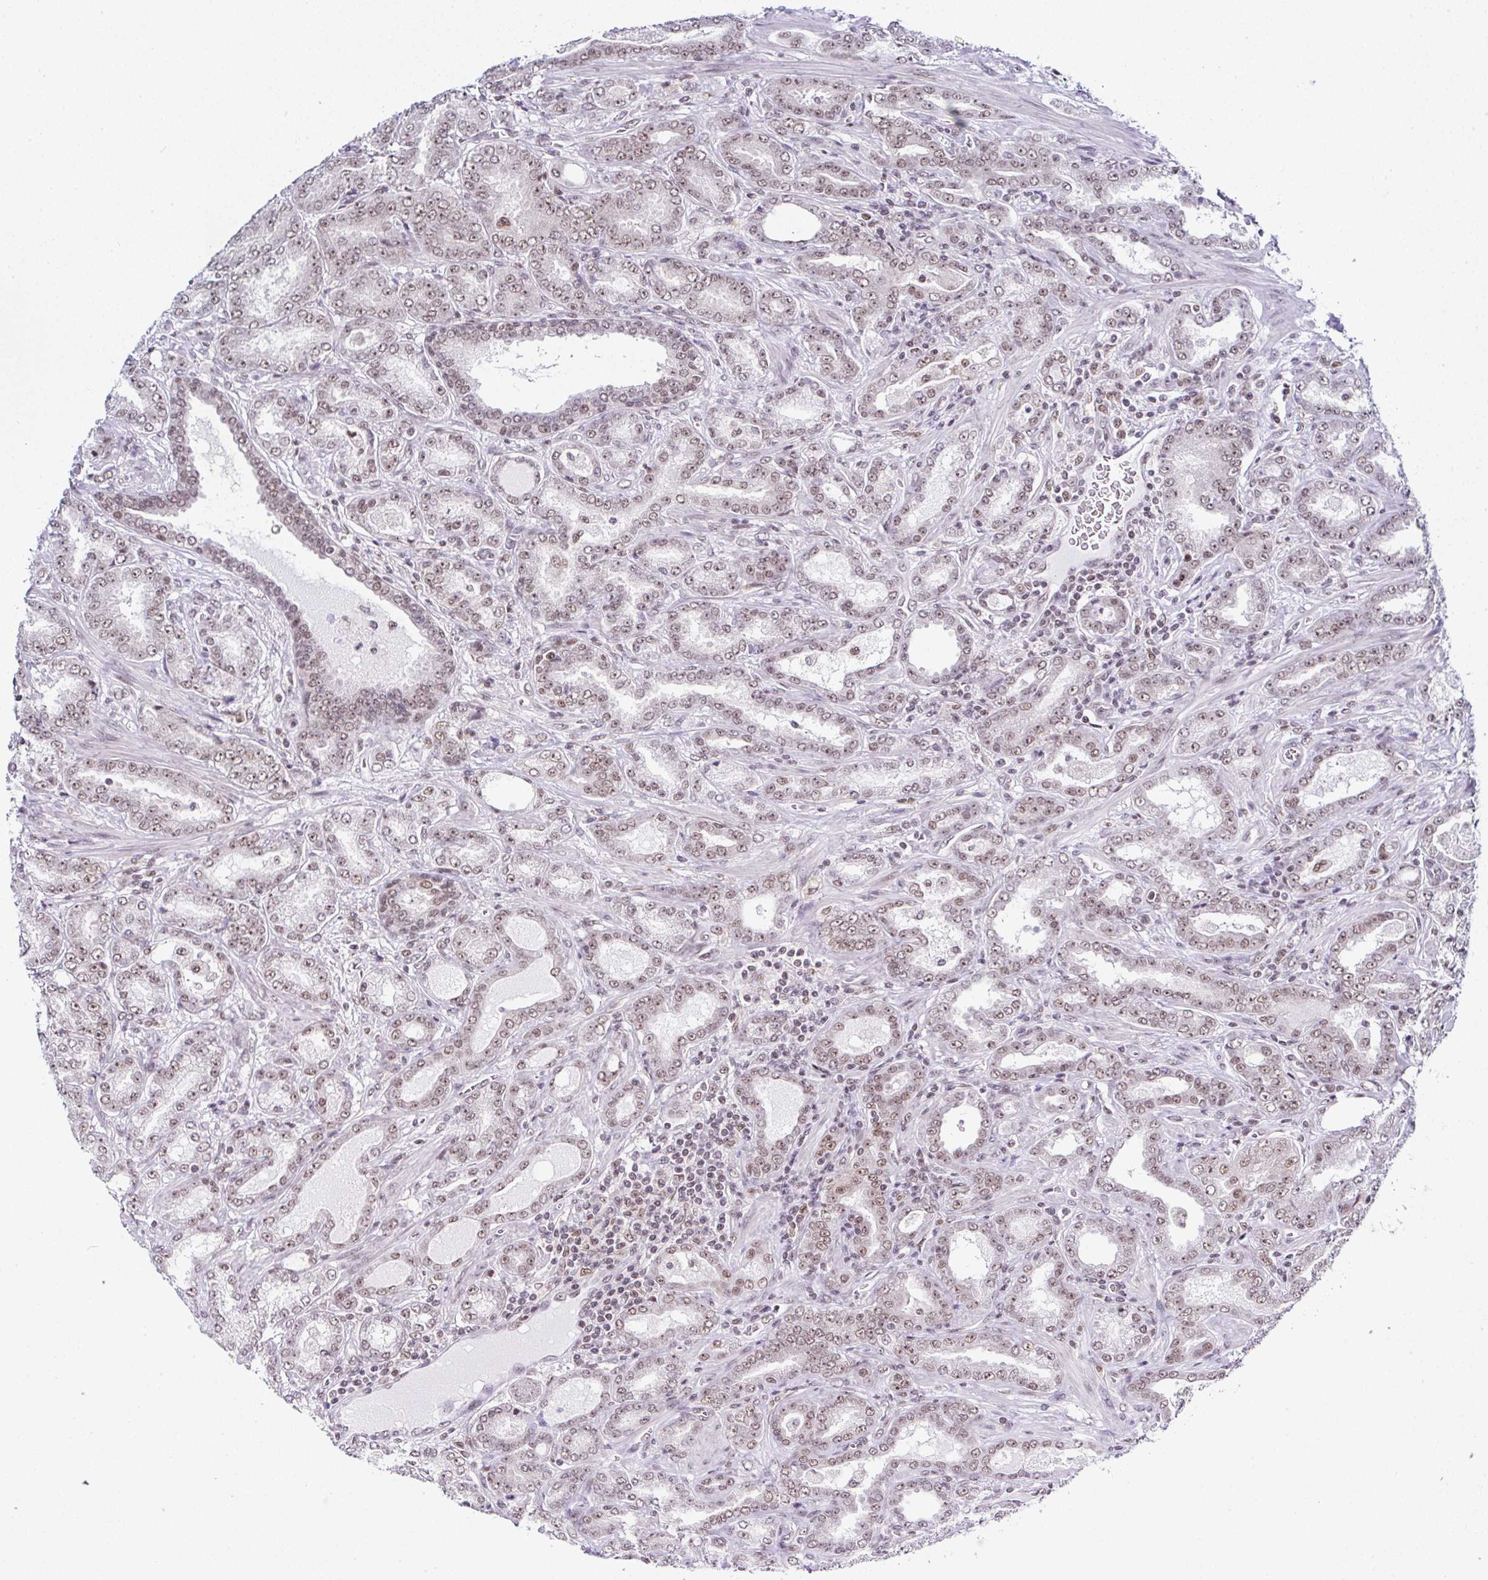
{"staining": {"intensity": "weak", "quantity": ">75%", "location": "nuclear"}, "tissue": "prostate cancer", "cell_type": "Tumor cells", "image_type": "cancer", "snomed": [{"axis": "morphology", "description": "Adenocarcinoma, High grade"}, {"axis": "topography", "description": "Prostate"}], "caption": "DAB (3,3'-diaminobenzidine) immunohistochemical staining of human prostate cancer (adenocarcinoma (high-grade)) exhibits weak nuclear protein positivity in about >75% of tumor cells.", "gene": "PTPN2", "patient": {"sex": "male", "age": 72}}